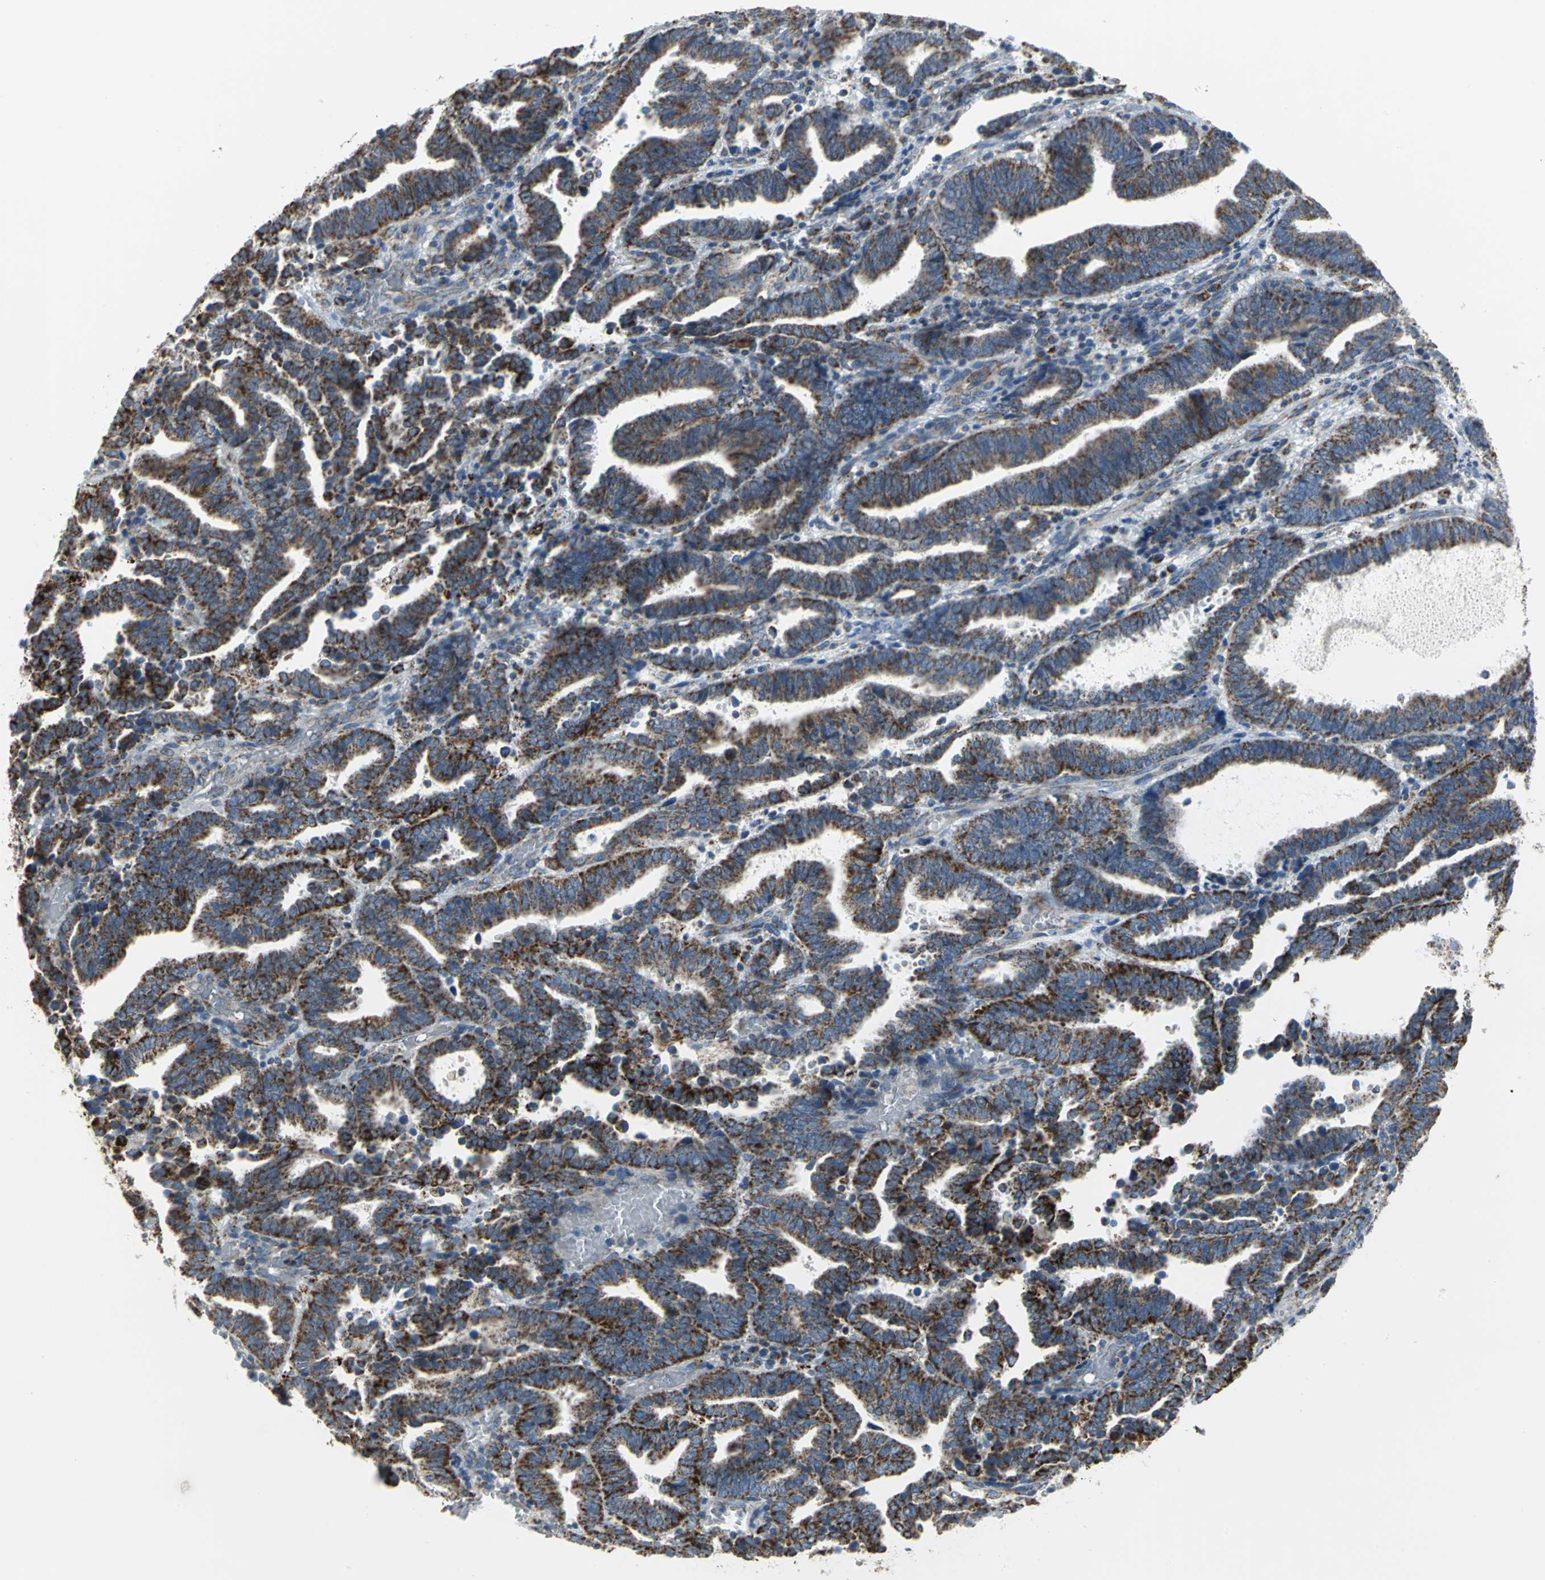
{"staining": {"intensity": "strong", "quantity": ">75%", "location": "cytoplasmic/membranous"}, "tissue": "endometrial cancer", "cell_type": "Tumor cells", "image_type": "cancer", "snomed": [{"axis": "morphology", "description": "Adenocarcinoma, NOS"}, {"axis": "topography", "description": "Uterus"}], "caption": "High-power microscopy captured an IHC micrograph of endometrial cancer, revealing strong cytoplasmic/membranous positivity in about >75% of tumor cells. (DAB (3,3'-diaminobenzidine) IHC with brightfield microscopy, high magnification).", "gene": "NTRK1", "patient": {"sex": "female", "age": 83}}